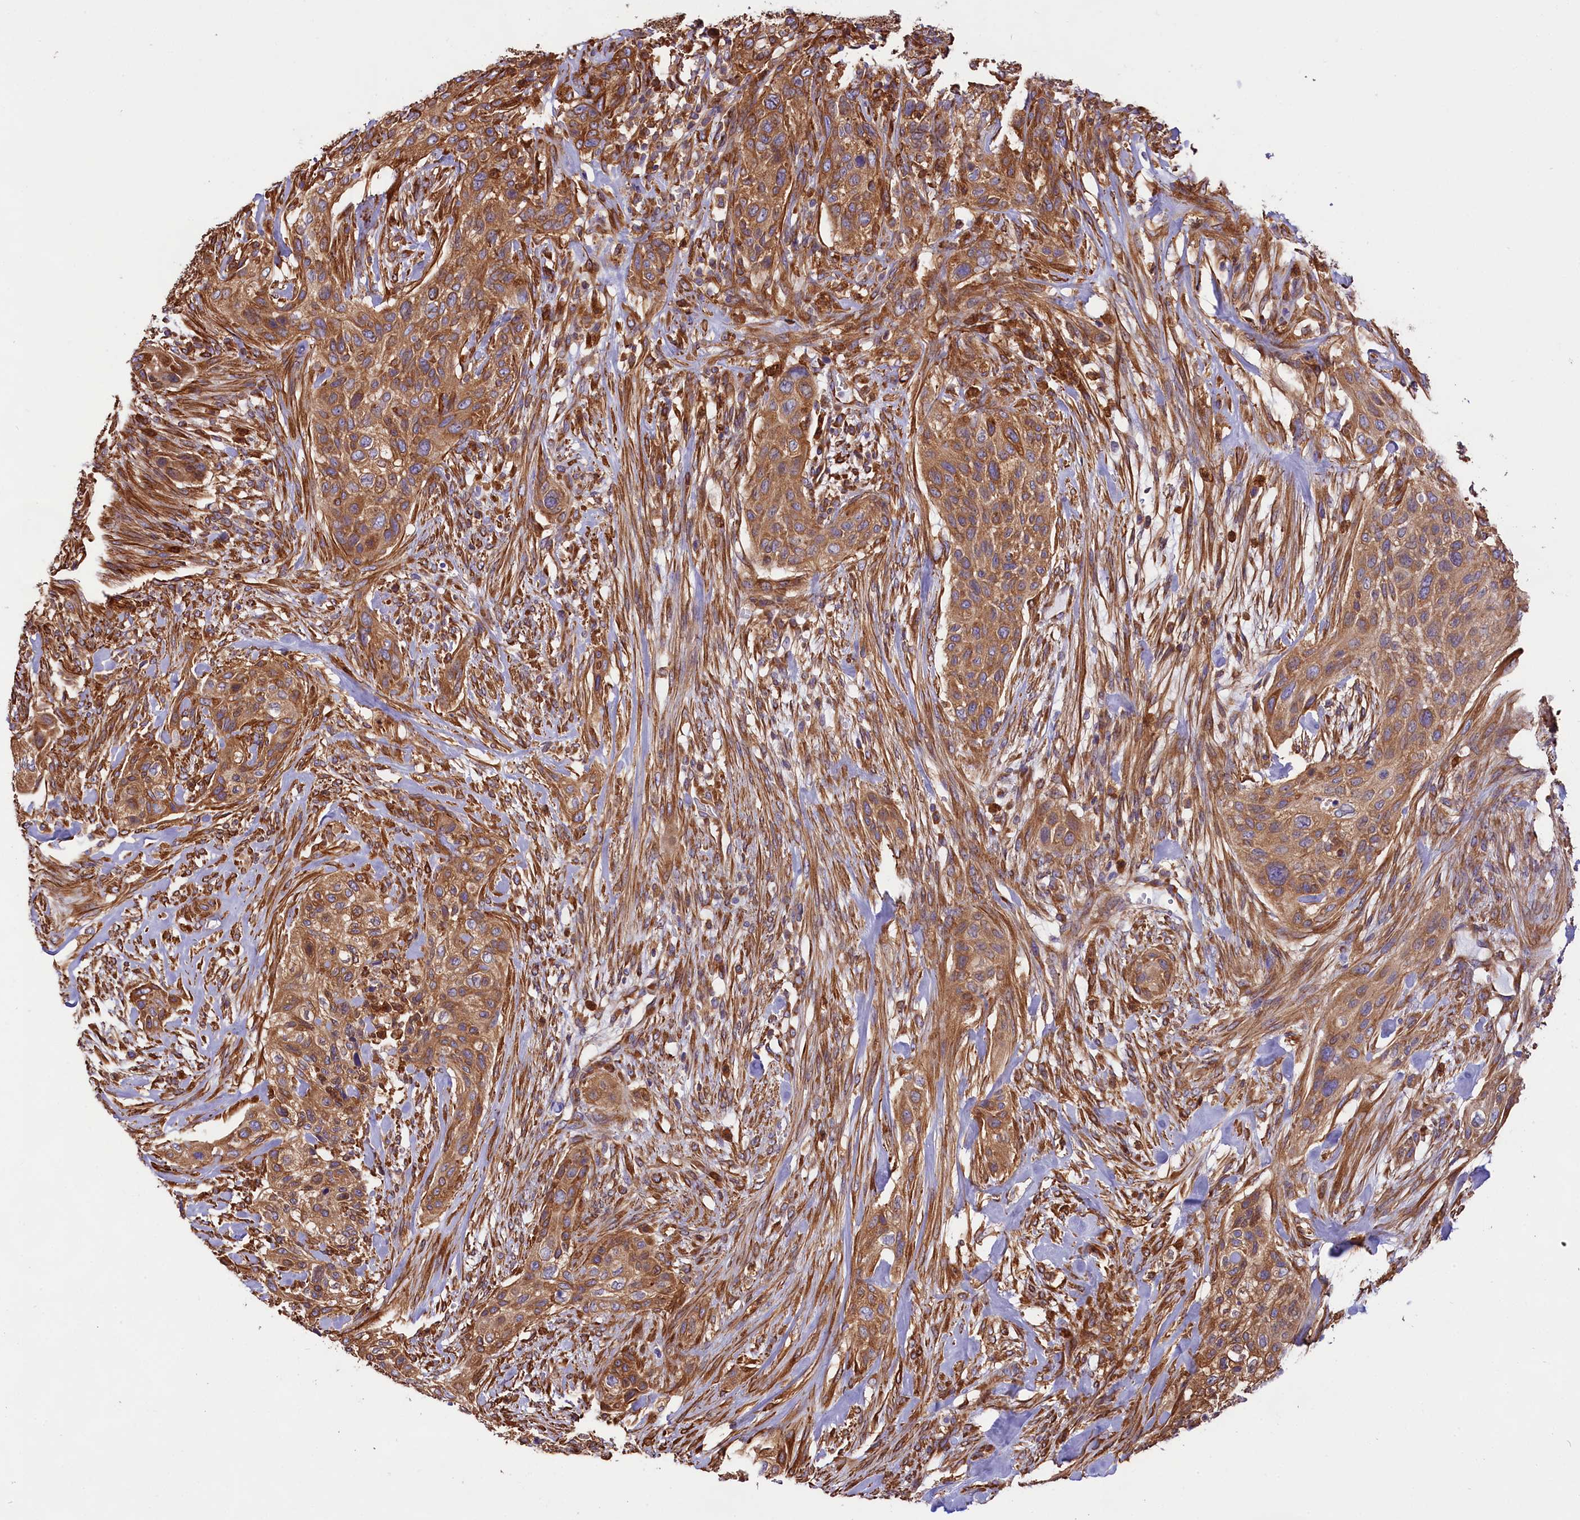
{"staining": {"intensity": "moderate", "quantity": ">75%", "location": "cytoplasmic/membranous"}, "tissue": "urothelial cancer", "cell_type": "Tumor cells", "image_type": "cancer", "snomed": [{"axis": "morphology", "description": "Urothelial carcinoma, High grade"}, {"axis": "topography", "description": "Urinary bladder"}], "caption": "Immunohistochemistry (IHC) (DAB (3,3'-diaminobenzidine)) staining of urothelial cancer demonstrates moderate cytoplasmic/membranous protein expression in approximately >75% of tumor cells. (brown staining indicates protein expression, while blue staining denotes nuclei).", "gene": "GYS1", "patient": {"sex": "male", "age": 35}}